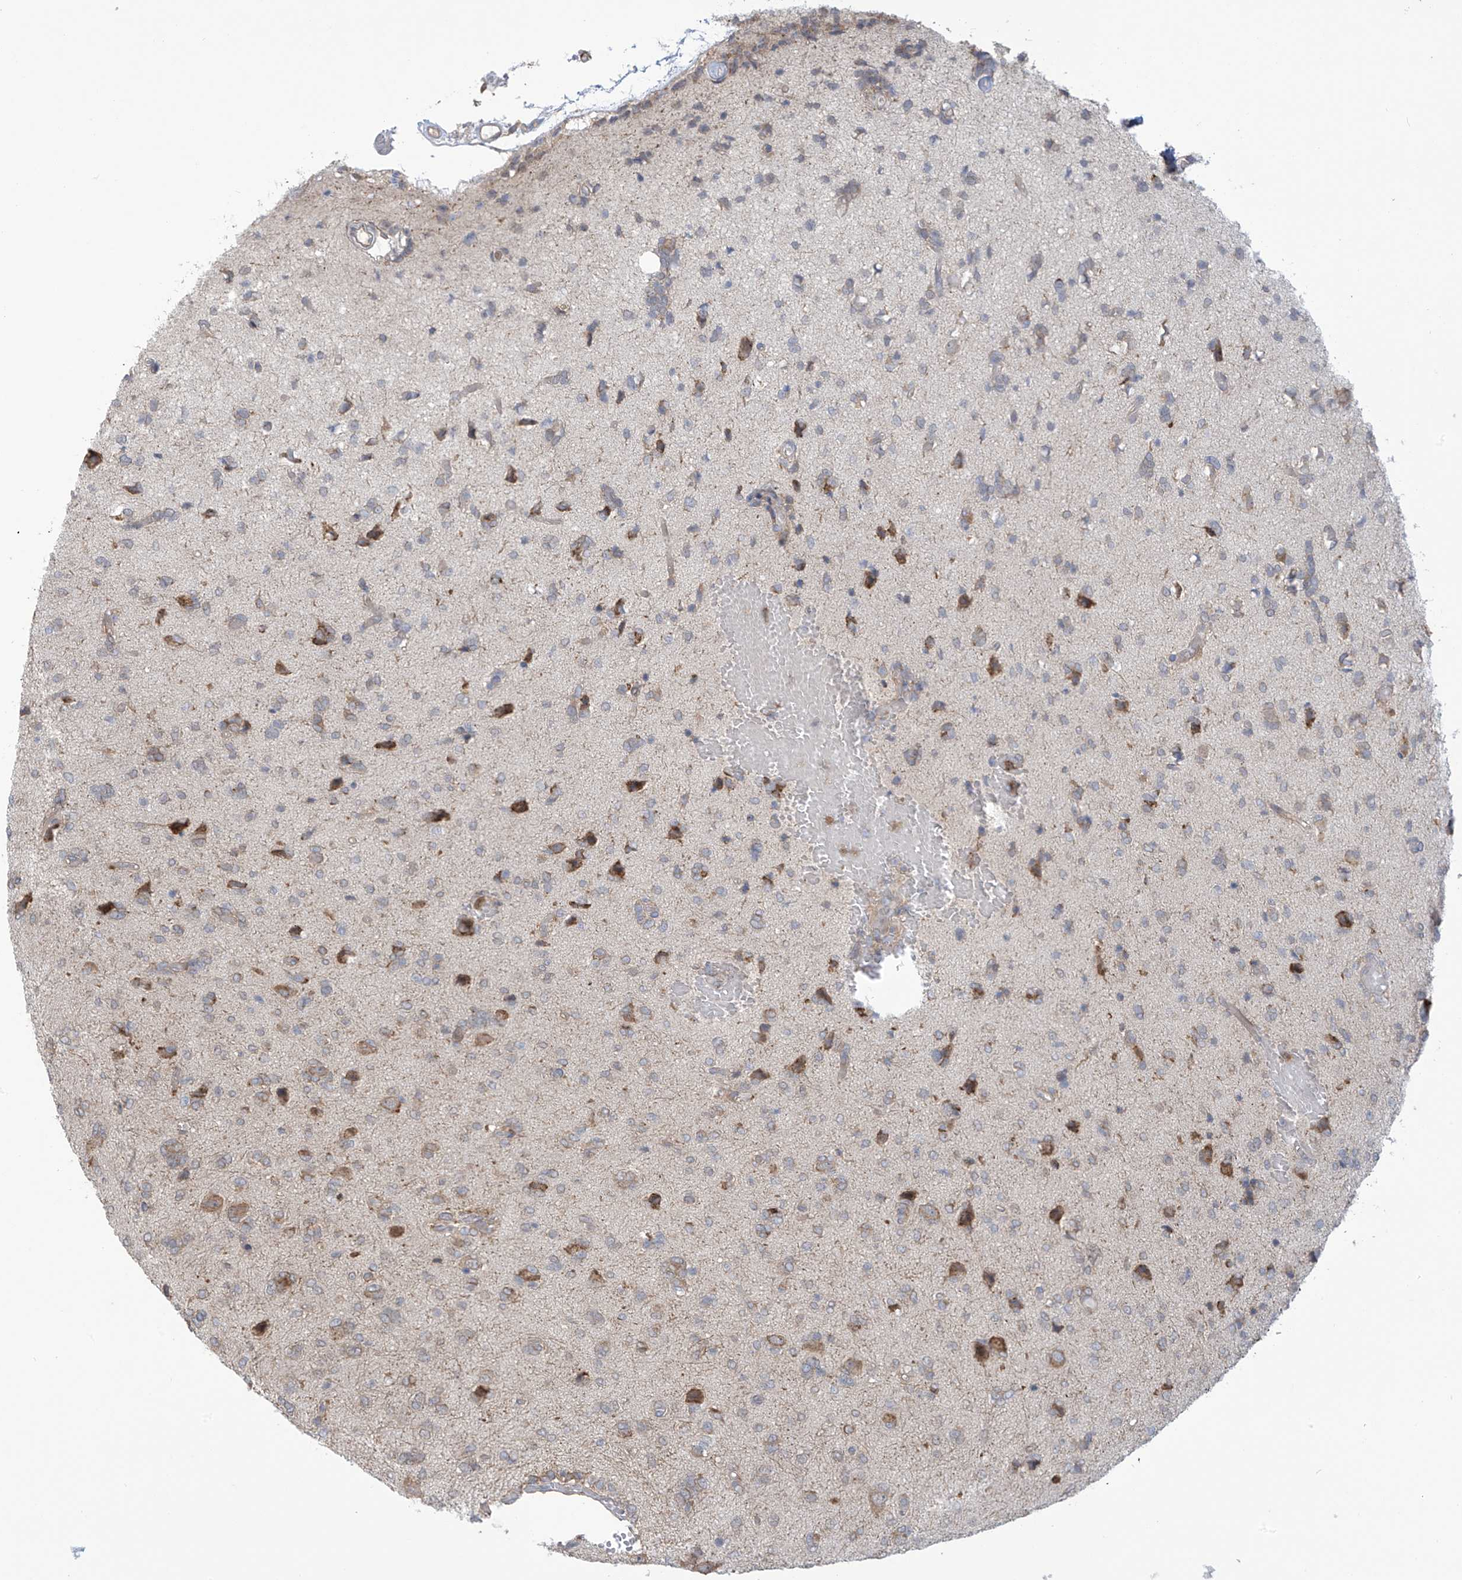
{"staining": {"intensity": "negative", "quantity": "none", "location": "none"}, "tissue": "glioma", "cell_type": "Tumor cells", "image_type": "cancer", "snomed": [{"axis": "morphology", "description": "Glioma, malignant, High grade"}, {"axis": "topography", "description": "Brain"}], "caption": "This is an immunohistochemistry micrograph of human glioma. There is no positivity in tumor cells.", "gene": "KIAA1522", "patient": {"sex": "female", "age": 59}}